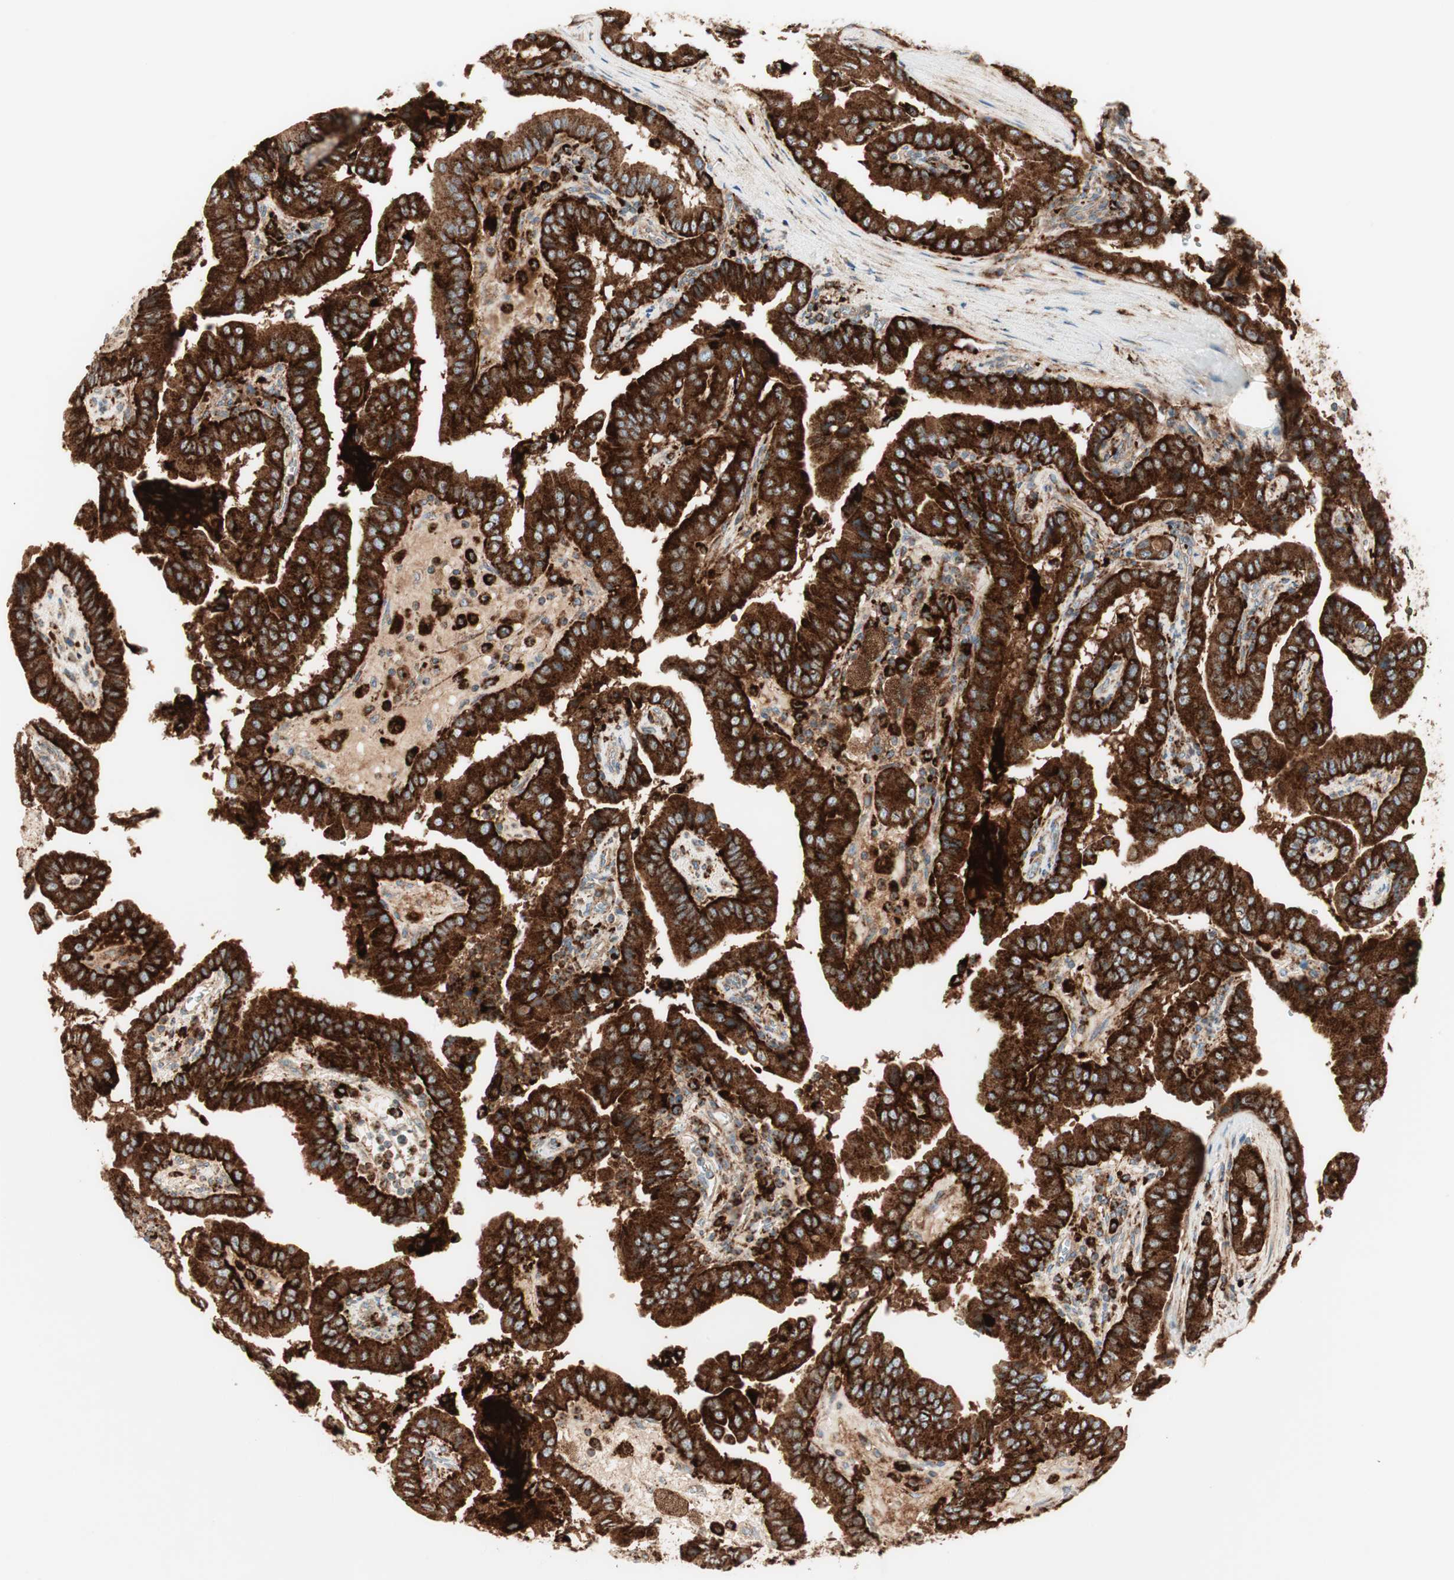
{"staining": {"intensity": "strong", "quantity": ">75%", "location": "cytoplasmic/membranous"}, "tissue": "thyroid cancer", "cell_type": "Tumor cells", "image_type": "cancer", "snomed": [{"axis": "morphology", "description": "Papillary adenocarcinoma, NOS"}, {"axis": "topography", "description": "Thyroid gland"}], "caption": "A high amount of strong cytoplasmic/membranous staining is appreciated in approximately >75% of tumor cells in thyroid papillary adenocarcinoma tissue.", "gene": "ATP6V1G1", "patient": {"sex": "male", "age": 33}}